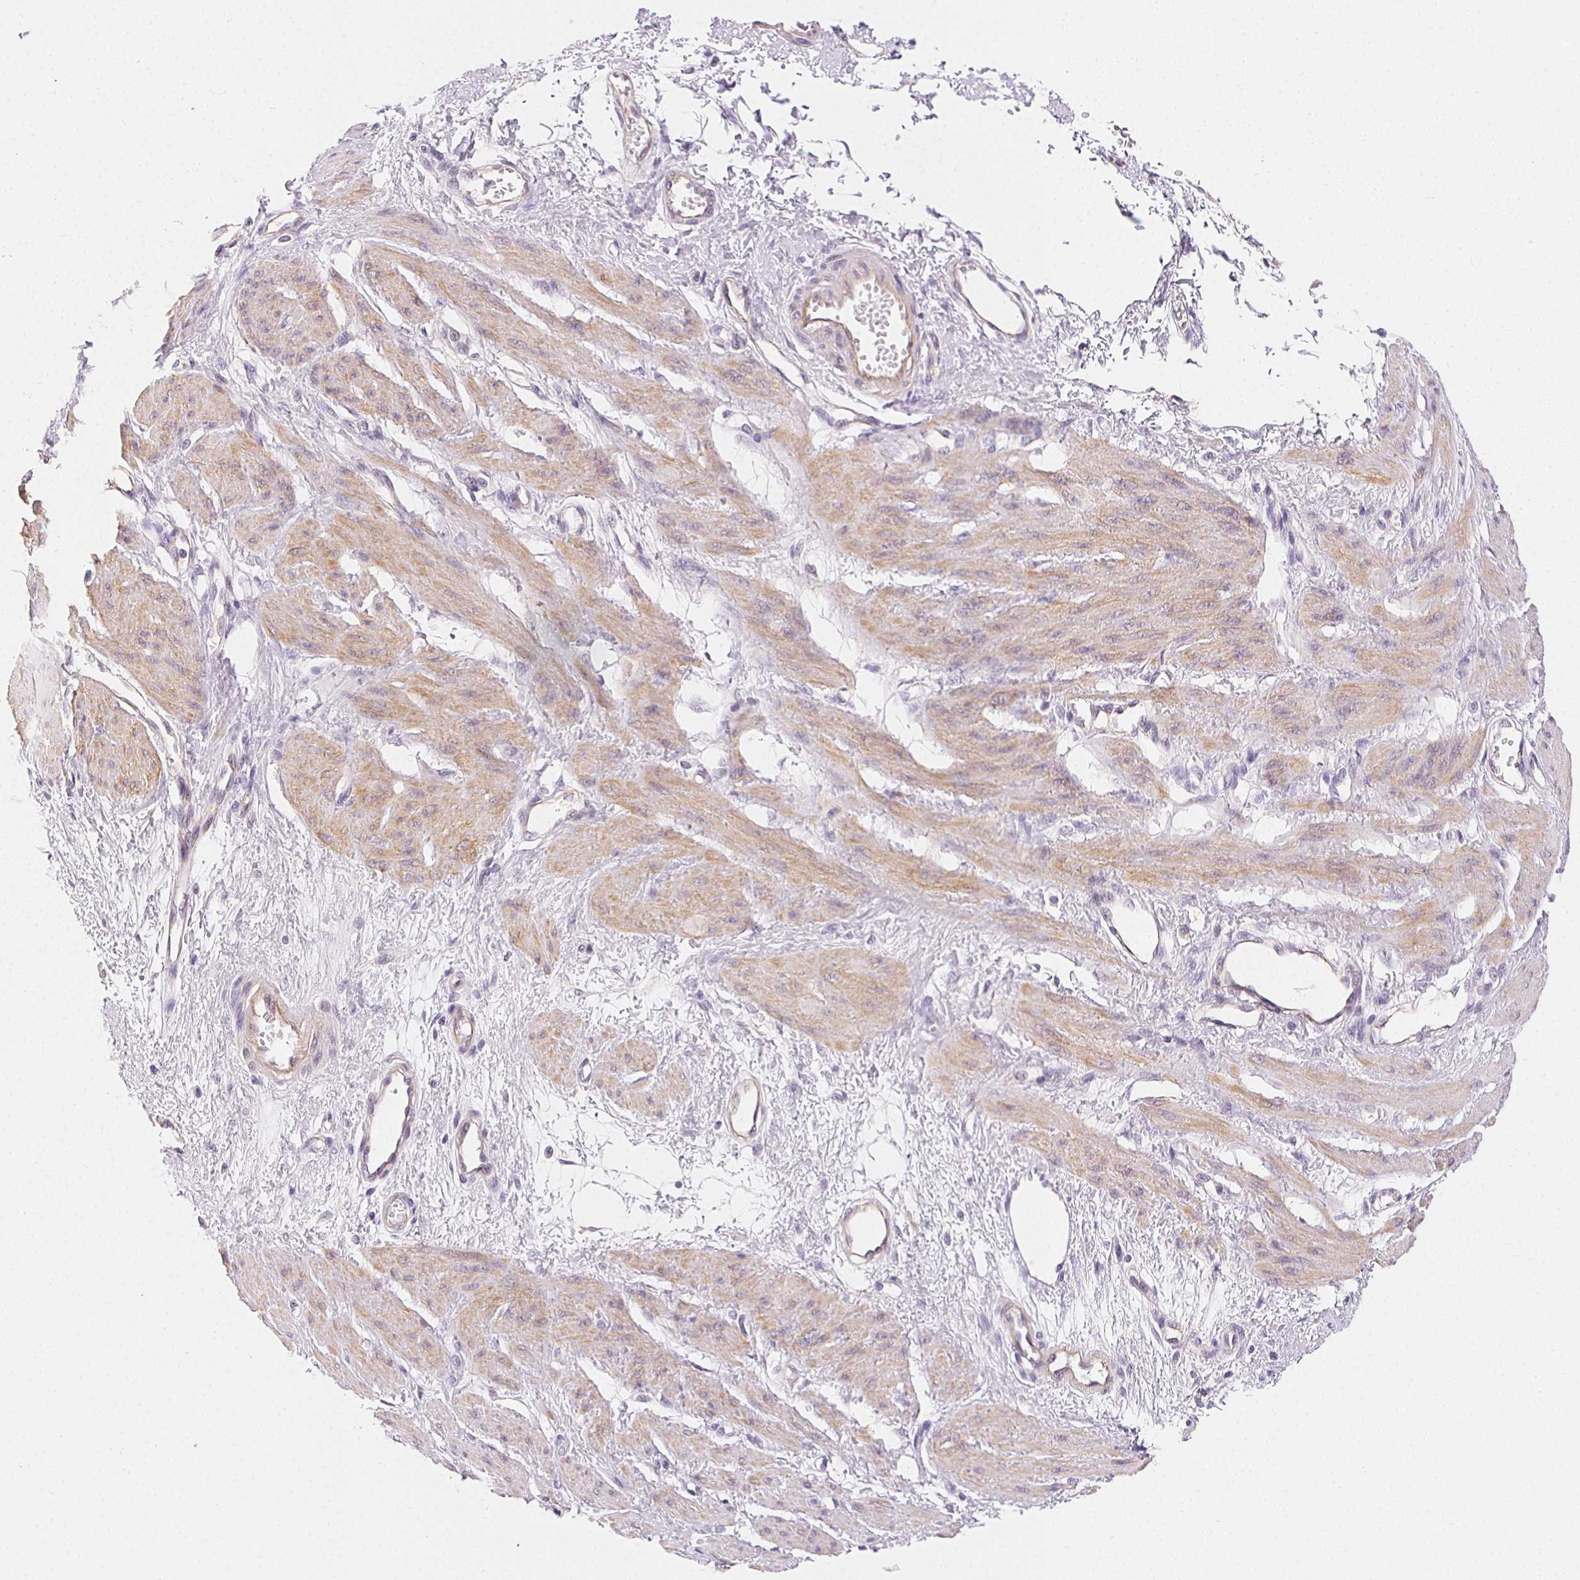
{"staining": {"intensity": "moderate", "quantity": "25%-75%", "location": "cytoplasmic/membranous"}, "tissue": "smooth muscle", "cell_type": "Smooth muscle cells", "image_type": "normal", "snomed": [{"axis": "morphology", "description": "Normal tissue, NOS"}, {"axis": "topography", "description": "Smooth muscle"}, {"axis": "topography", "description": "Uterus"}], "caption": "Benign smooth muscle was stained to show a protein in brown. There is medium levels of moderate cytoplasmic/membranous staining in approximately 25%-75% of smooth muscle cells. Using DAB (3,3'-diaminobenzidine) (brown) and hematoxylin (blue) stains, captured at high magnification using brightfield microscopy.", "gene": "CSN1S1", "patient": {"sex": "female", "age": 39}}